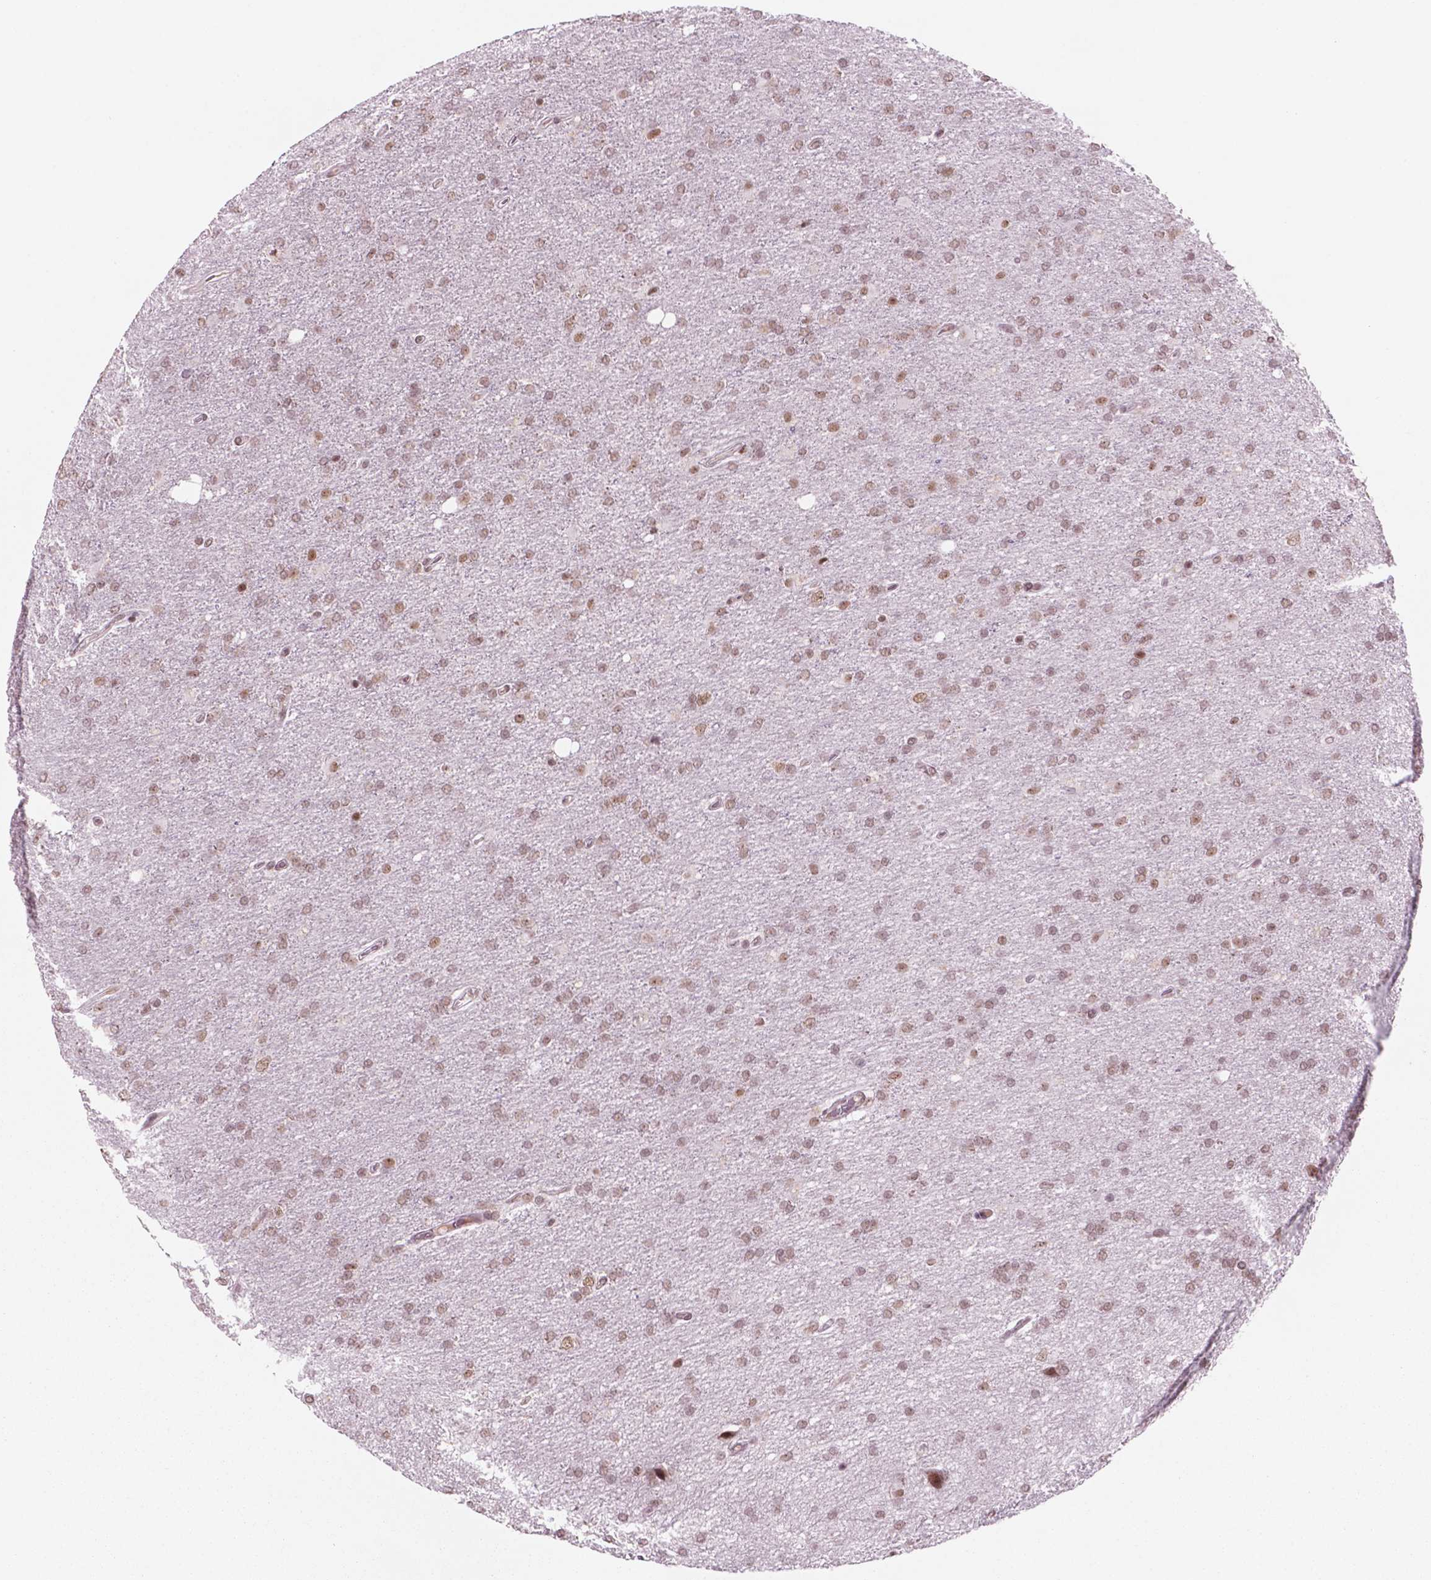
{"staining": {"intensity": "moderate", "quantity": ">75%", "location": "nuclear"}, "tissue": "glioma", "cell_type": "Tumor cells", "image_type": "cancer", "snomed": [{"axis": "morphology", "description": "Glioma, malignant, High grade"}, {"axis": "topography", "description": "Cerebral cortex"}], "caption": "Malignant high-grade glioma tissue reveals moderate nuclear positivity in approximately >75% of tumor cells", "gene": "POLR2E", "patient": {"sex": "male", "age": 70}}